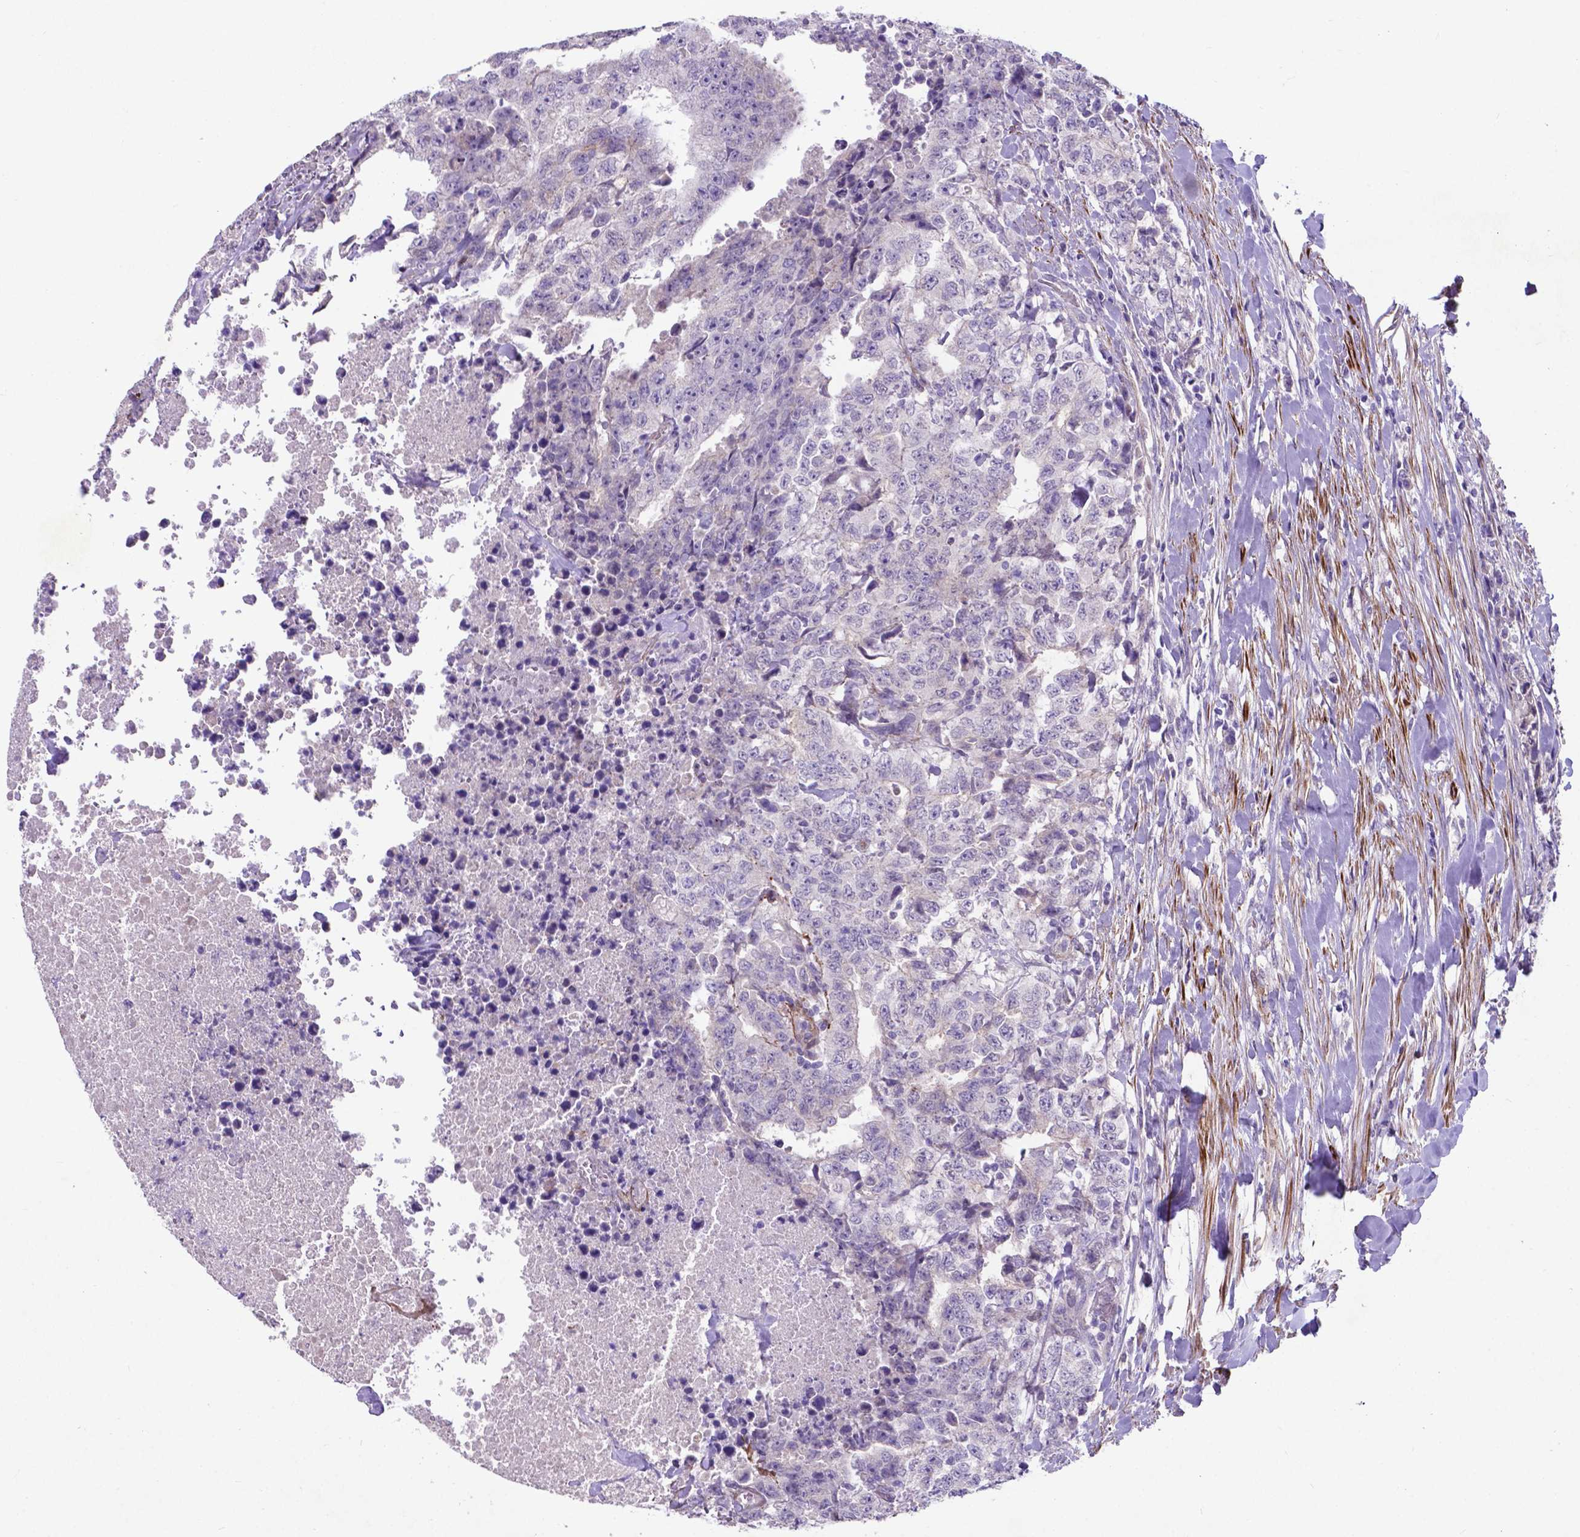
{"staining": {"intensity": "negative", "quantity": "none", "location": "none"}, "tissue": "testis cancer", "cell_type": "Tumor cells", "image_type": "cancer", "snomed": [{"axis": "morphology", "description": "Carcinoma, Embryonal, NOS"}, {"axis": "topography", "description": "Testis"}], "caption": "A high-resolution image shows immunohistochemistry staining of testis cancer (embryonal carcinoma), which reveals no significant expression in tumor cells. (Brightfield microscopy of DAB immunohistochemistry (IHC) at high magnification).", "gene": "PFKFB4", "patient": {"sex": "male", "age": 24}}